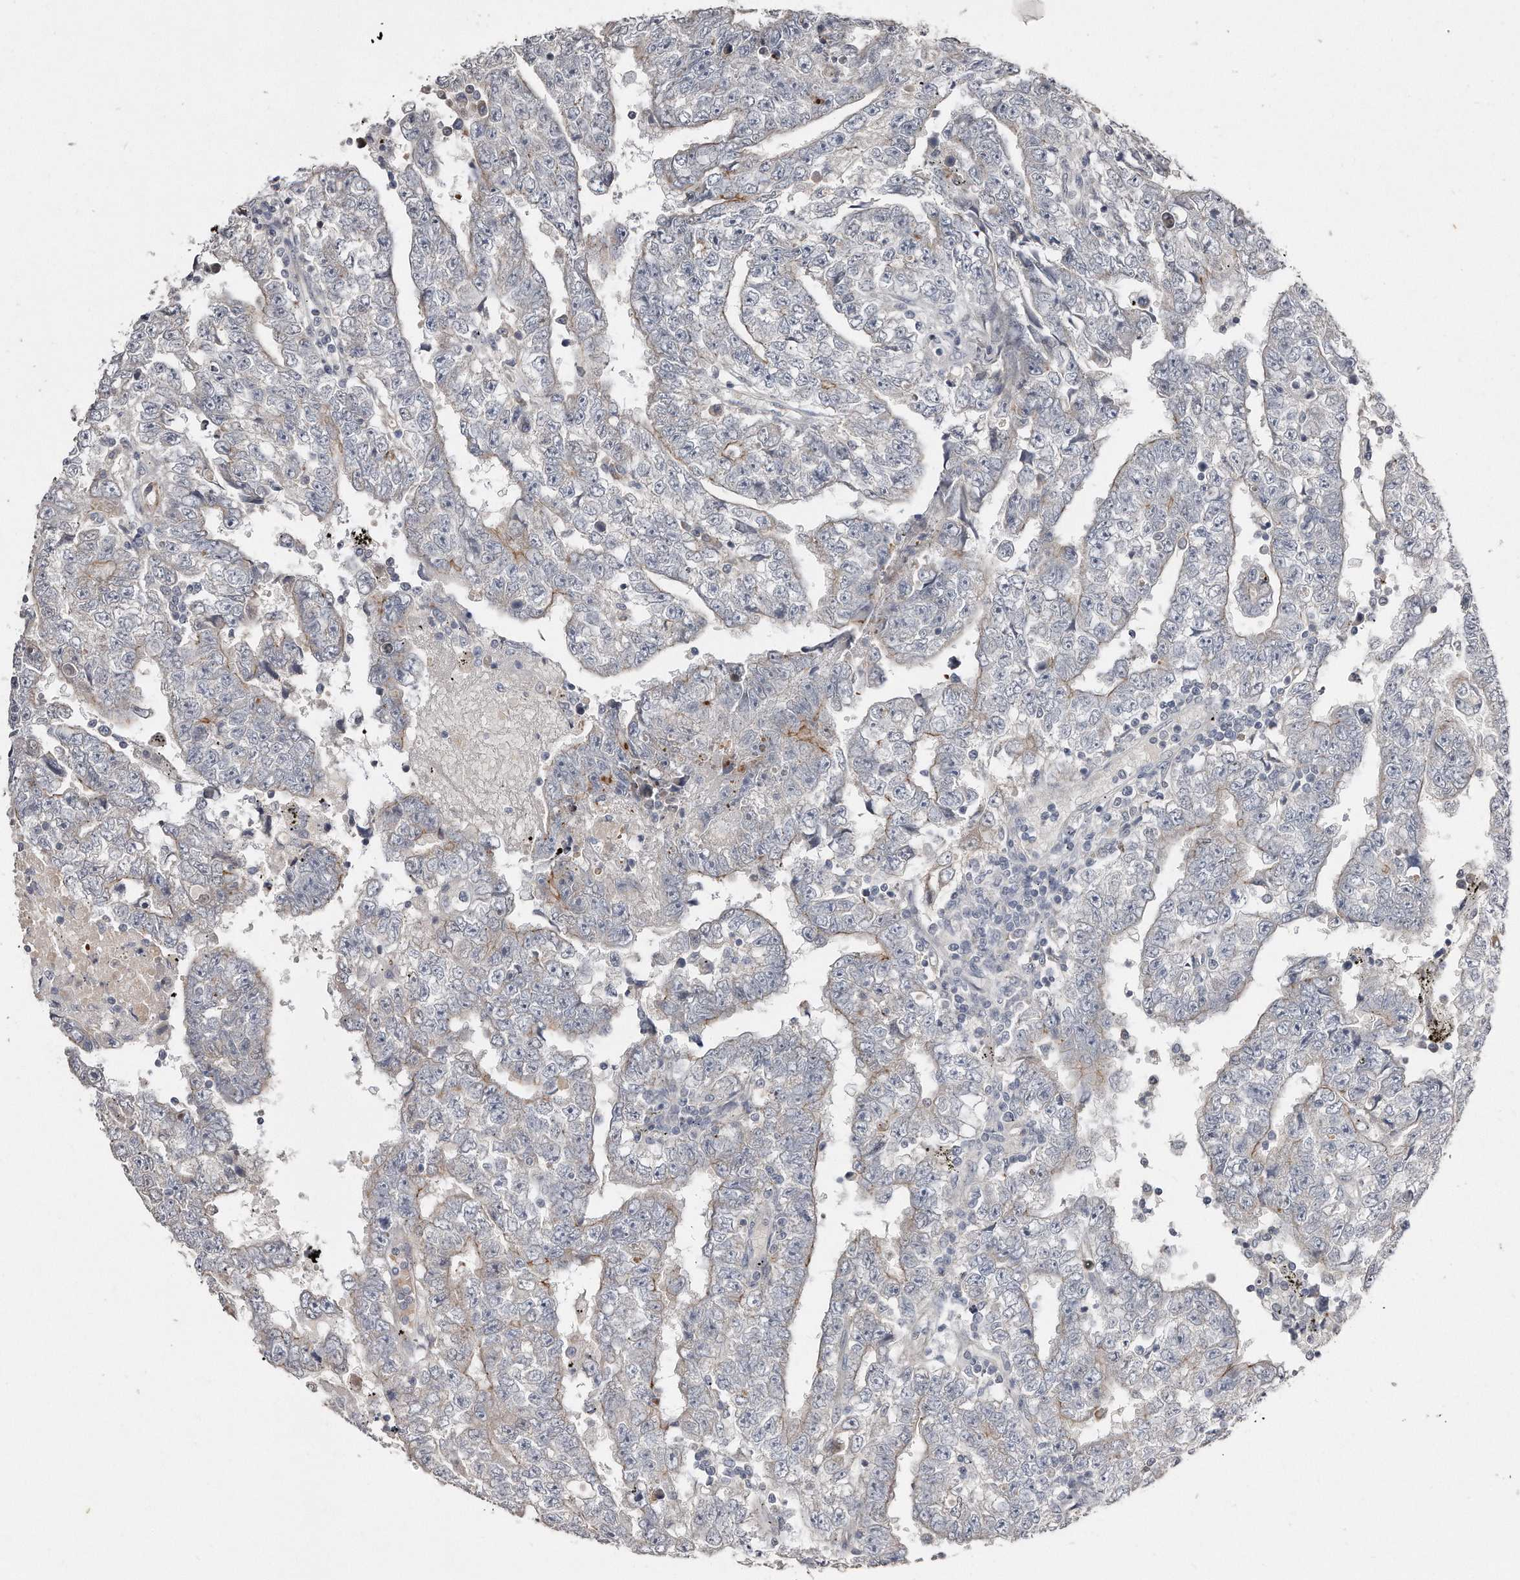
{"staining": {"intensity": "negative", "quantity": "none", "location": "none"}, "tissue": "testis cancer", "cell_type": "Tumor cells", "image_type": "cancer", "snomed": [{"axis": "morphology", "description": "Carcinoma, Embryonal, NOS"}, {"axis": "topography", "description": "Testis"}], "caption": "An IHC image of testis embryonal carcinoma is shown. There is no staining in tumor cells of testis embryonal carcinoma.", "gene": "TECR", "patient": {"sex": "male", "age": 25}}